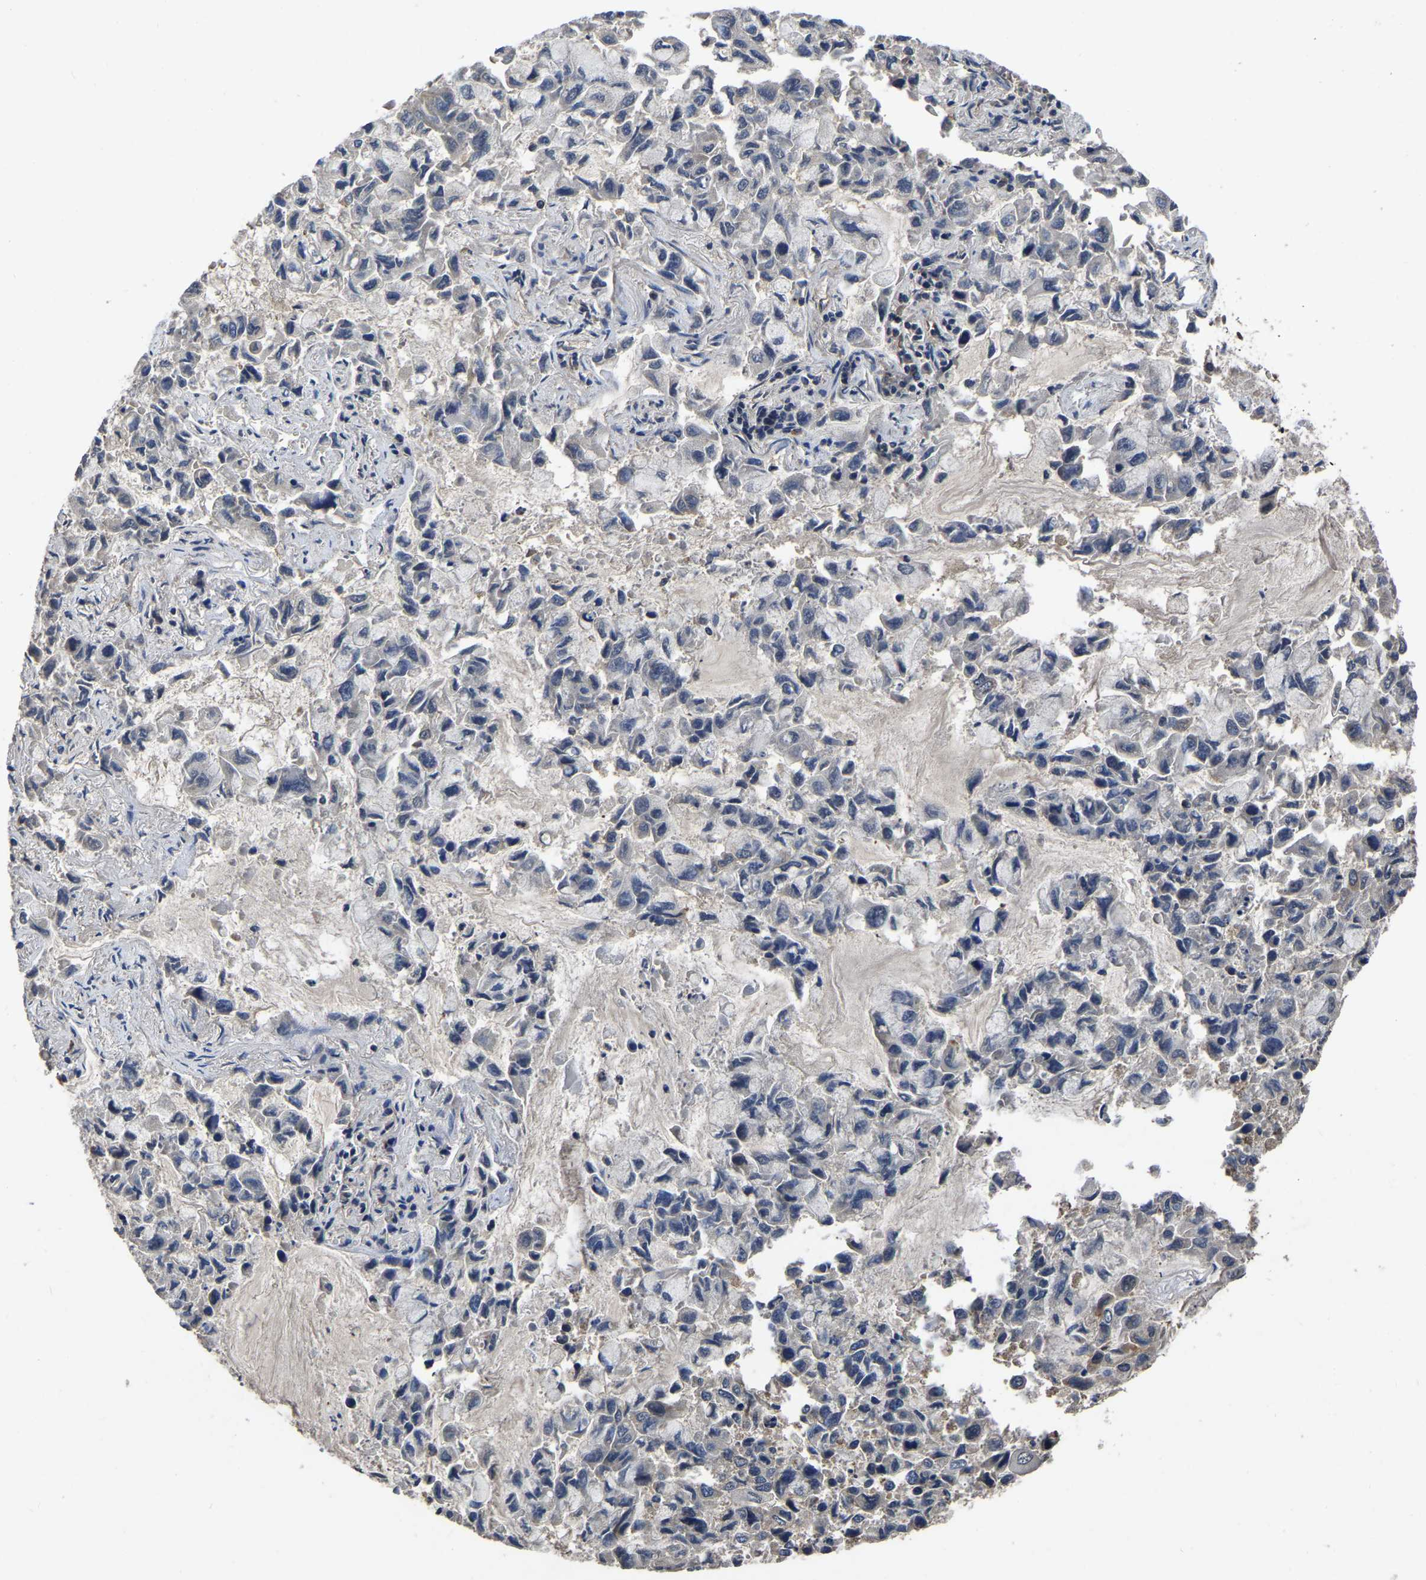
{"staining": {"intensity": "negative", "quantity": "none", "location": "none"}, "tissue": "lung cancer", "cell_type": "Tumor cells", "image_type": "cancer", "snomed": [{"axis": "morphology", "description": "Adenocarcinoma, NOS"}, {"axis": "topography", "description": "Lung"}], "caption": "Protein analysis of adenocarcinoma (lung) demonstrates no significant positivity in tumor cells.", "gene": "CRYZL1", "patient": {"sex": "male", "age": 64}}